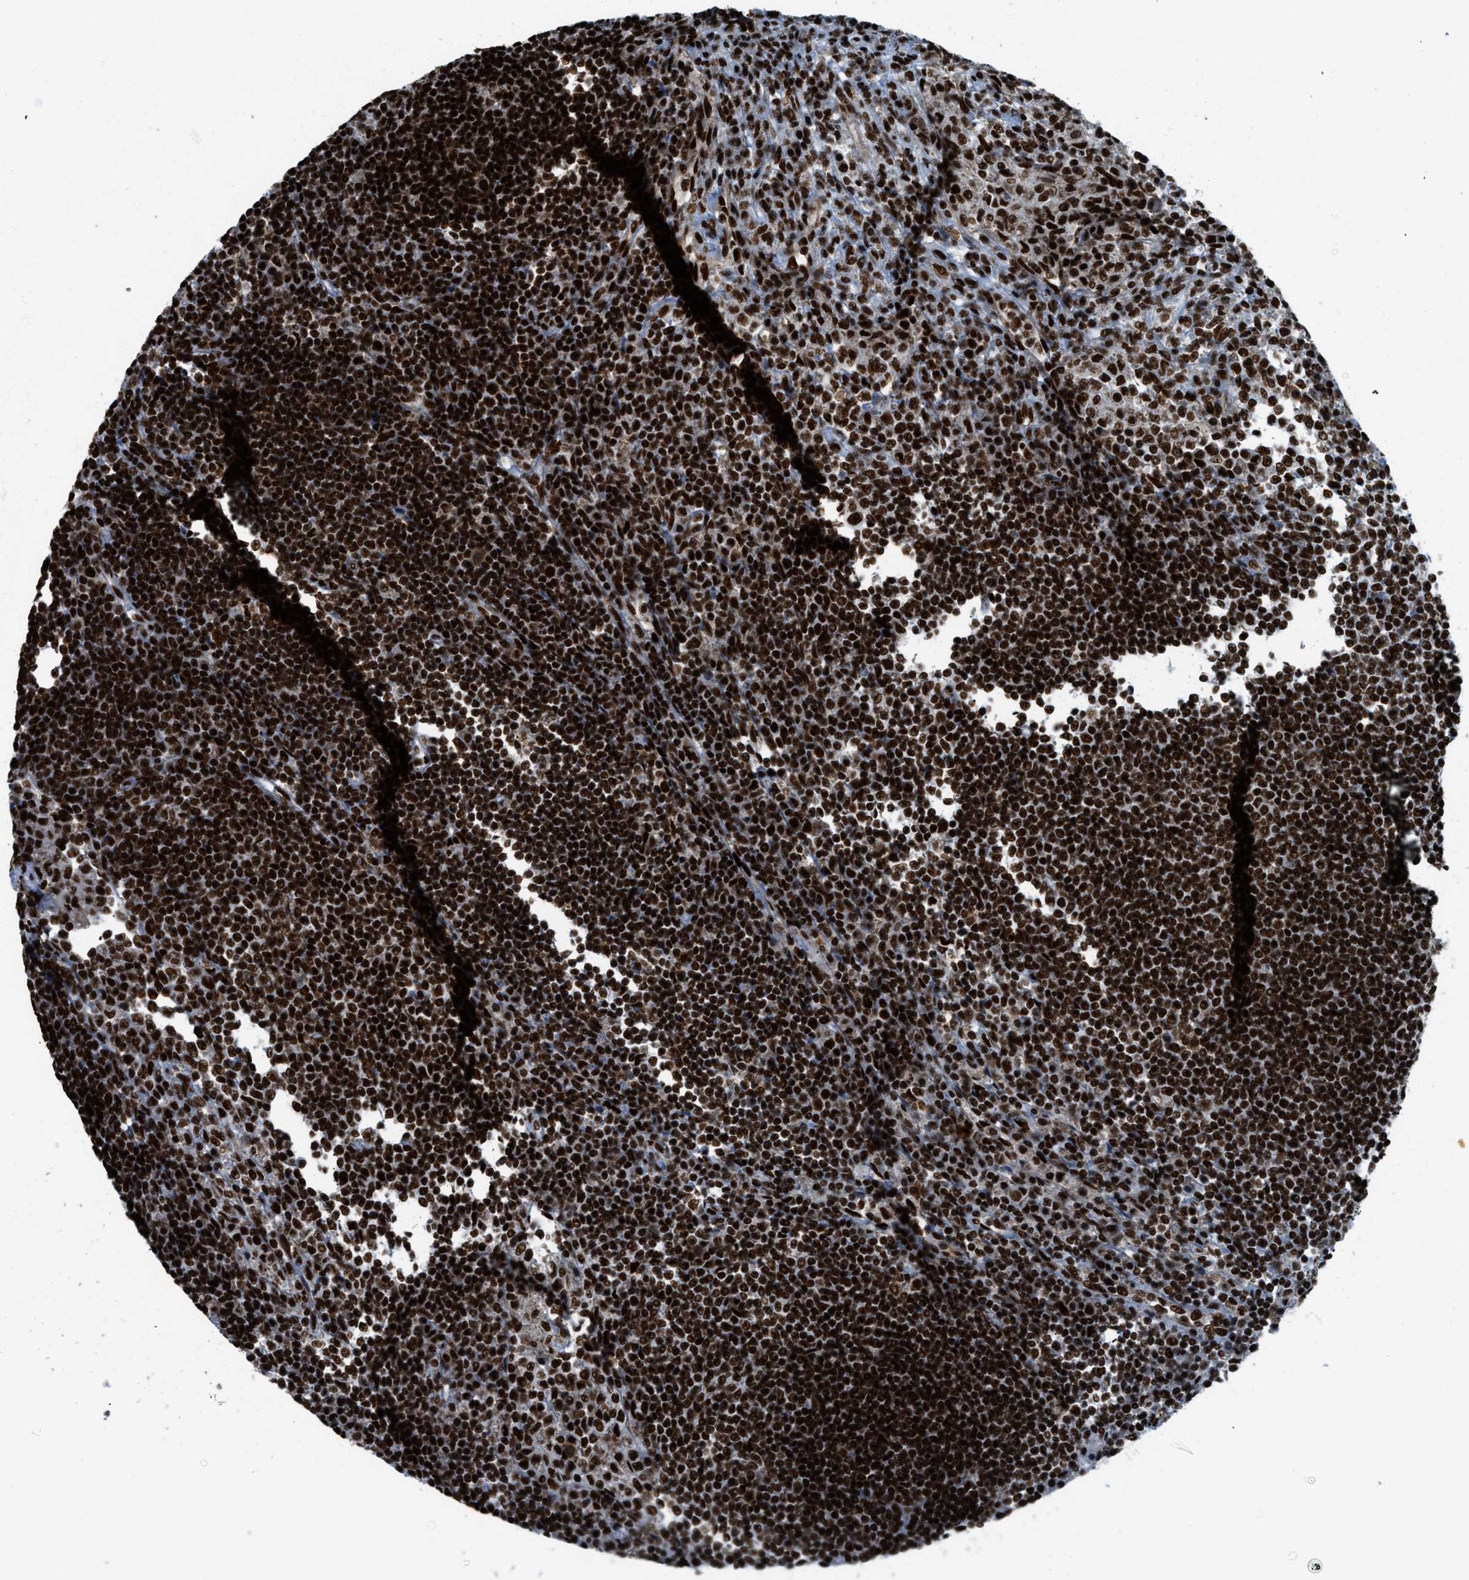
{"staining": {"intensity": "strong", "quantity": ">75%", "location": "nuclear"}, "tissue": "lymph node", "cell_type": "Germinal center cells", "image_type": "normal", "snomed": [{"axis": "morphology", "description": "Normal tissue, NOS"}, {"axis": "topography", "description": "Lymph node"}], "caption": "DAB immunohistochemical staining of benign lymph node demonstrates strong nuclear protein expression in about >75% of germinal center cells.", "gene": "GABPB1", "patient": {"sex": "female", "age": 53}}